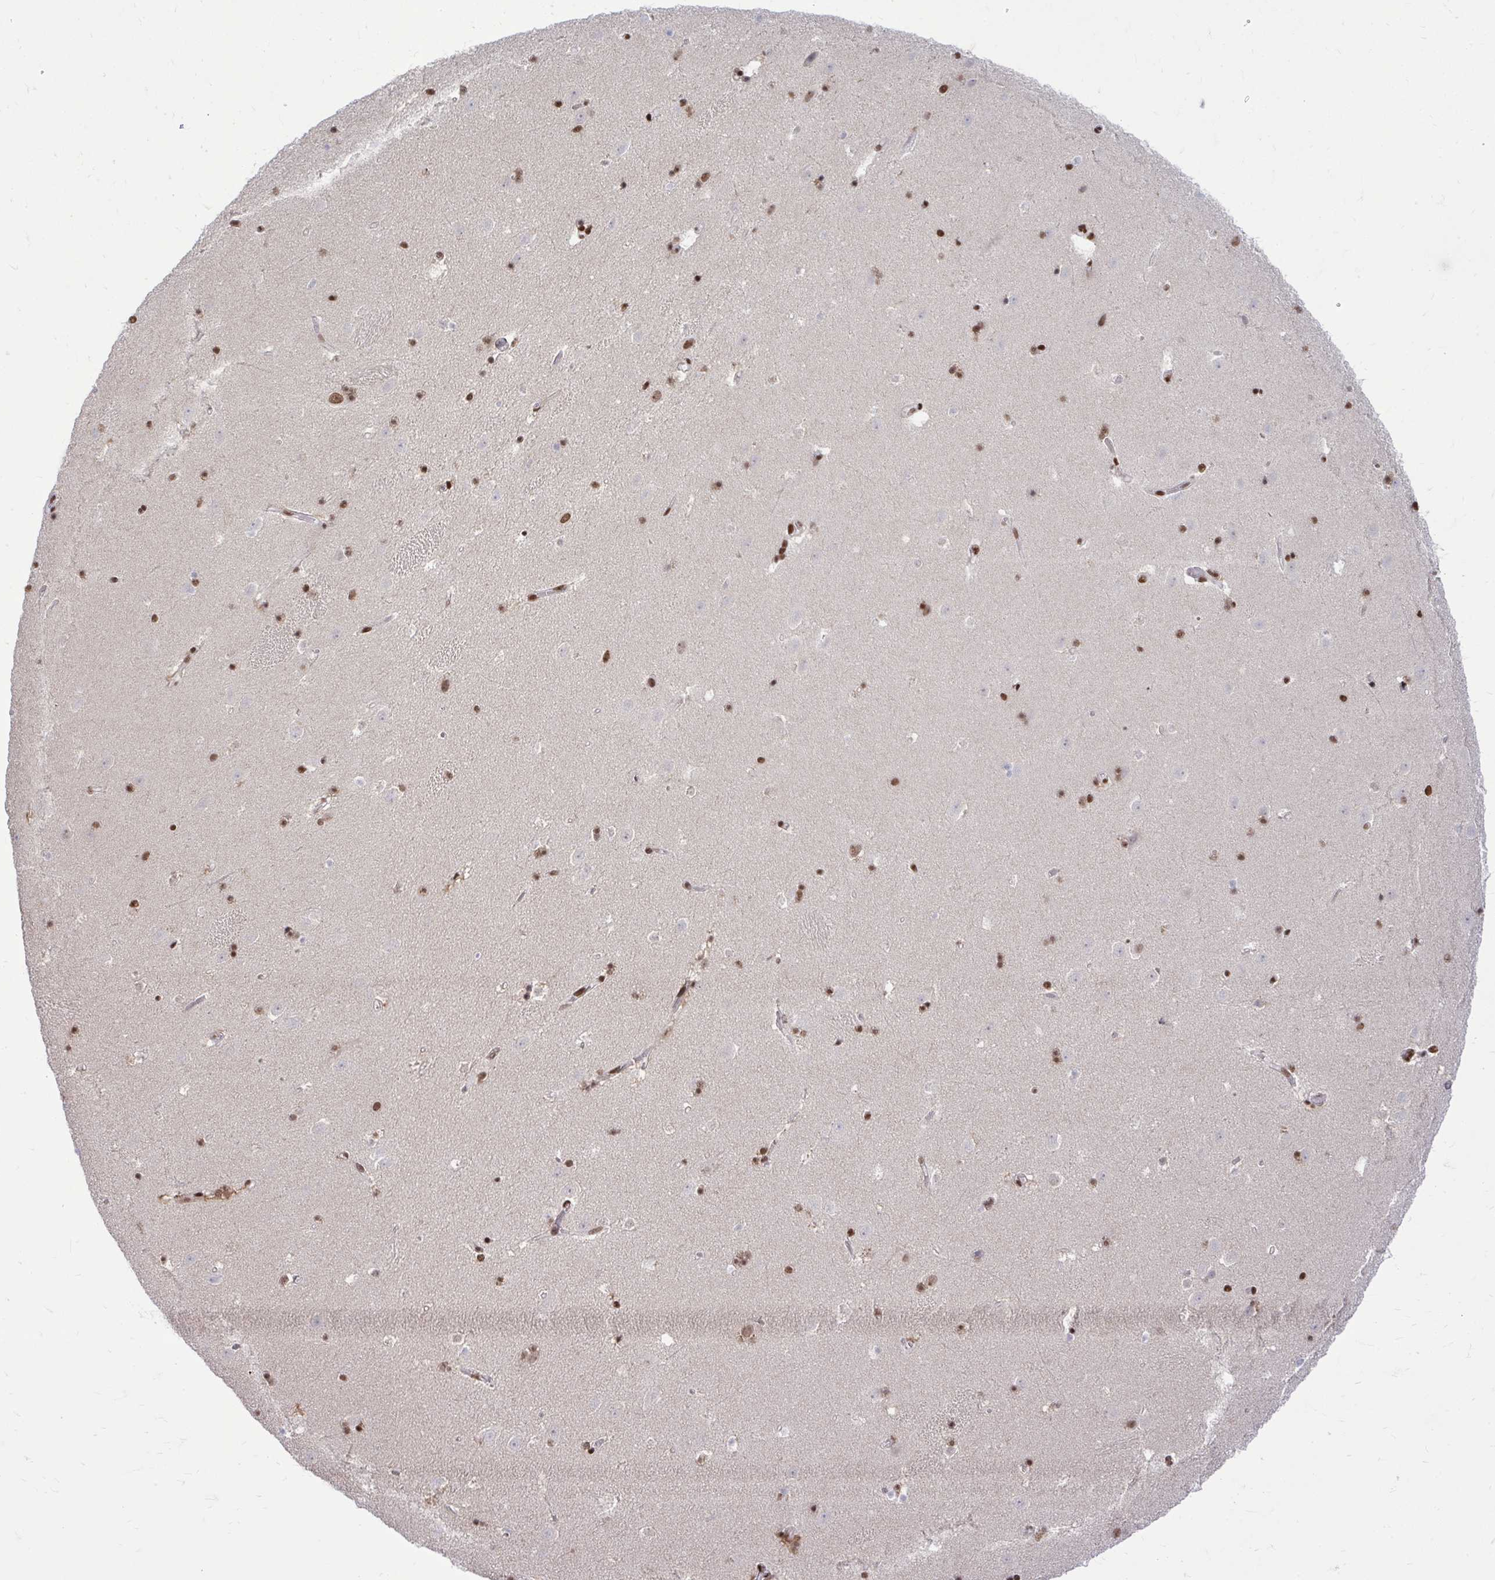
{"staining": {"intensity": "moderate", "quantity": "25%-75%", "location": "nuclear"}, "tissue": "caudate", "cell_type": "Glial cells", "image_type": "normal", "snomed": [{"axis": "morphology", "description": "Normal tissue, NOS"}, {"axis": "topography", "description": "Lateral ventricle wall"}], "caption": "This micrograph exhibits IHC staining of unremarkable human caudate, with medium moderate nuclear staining in approximately 25%-75% of glial cells.", "gene": "CDYL", "patient": {"sex": "male", "age": 37}}